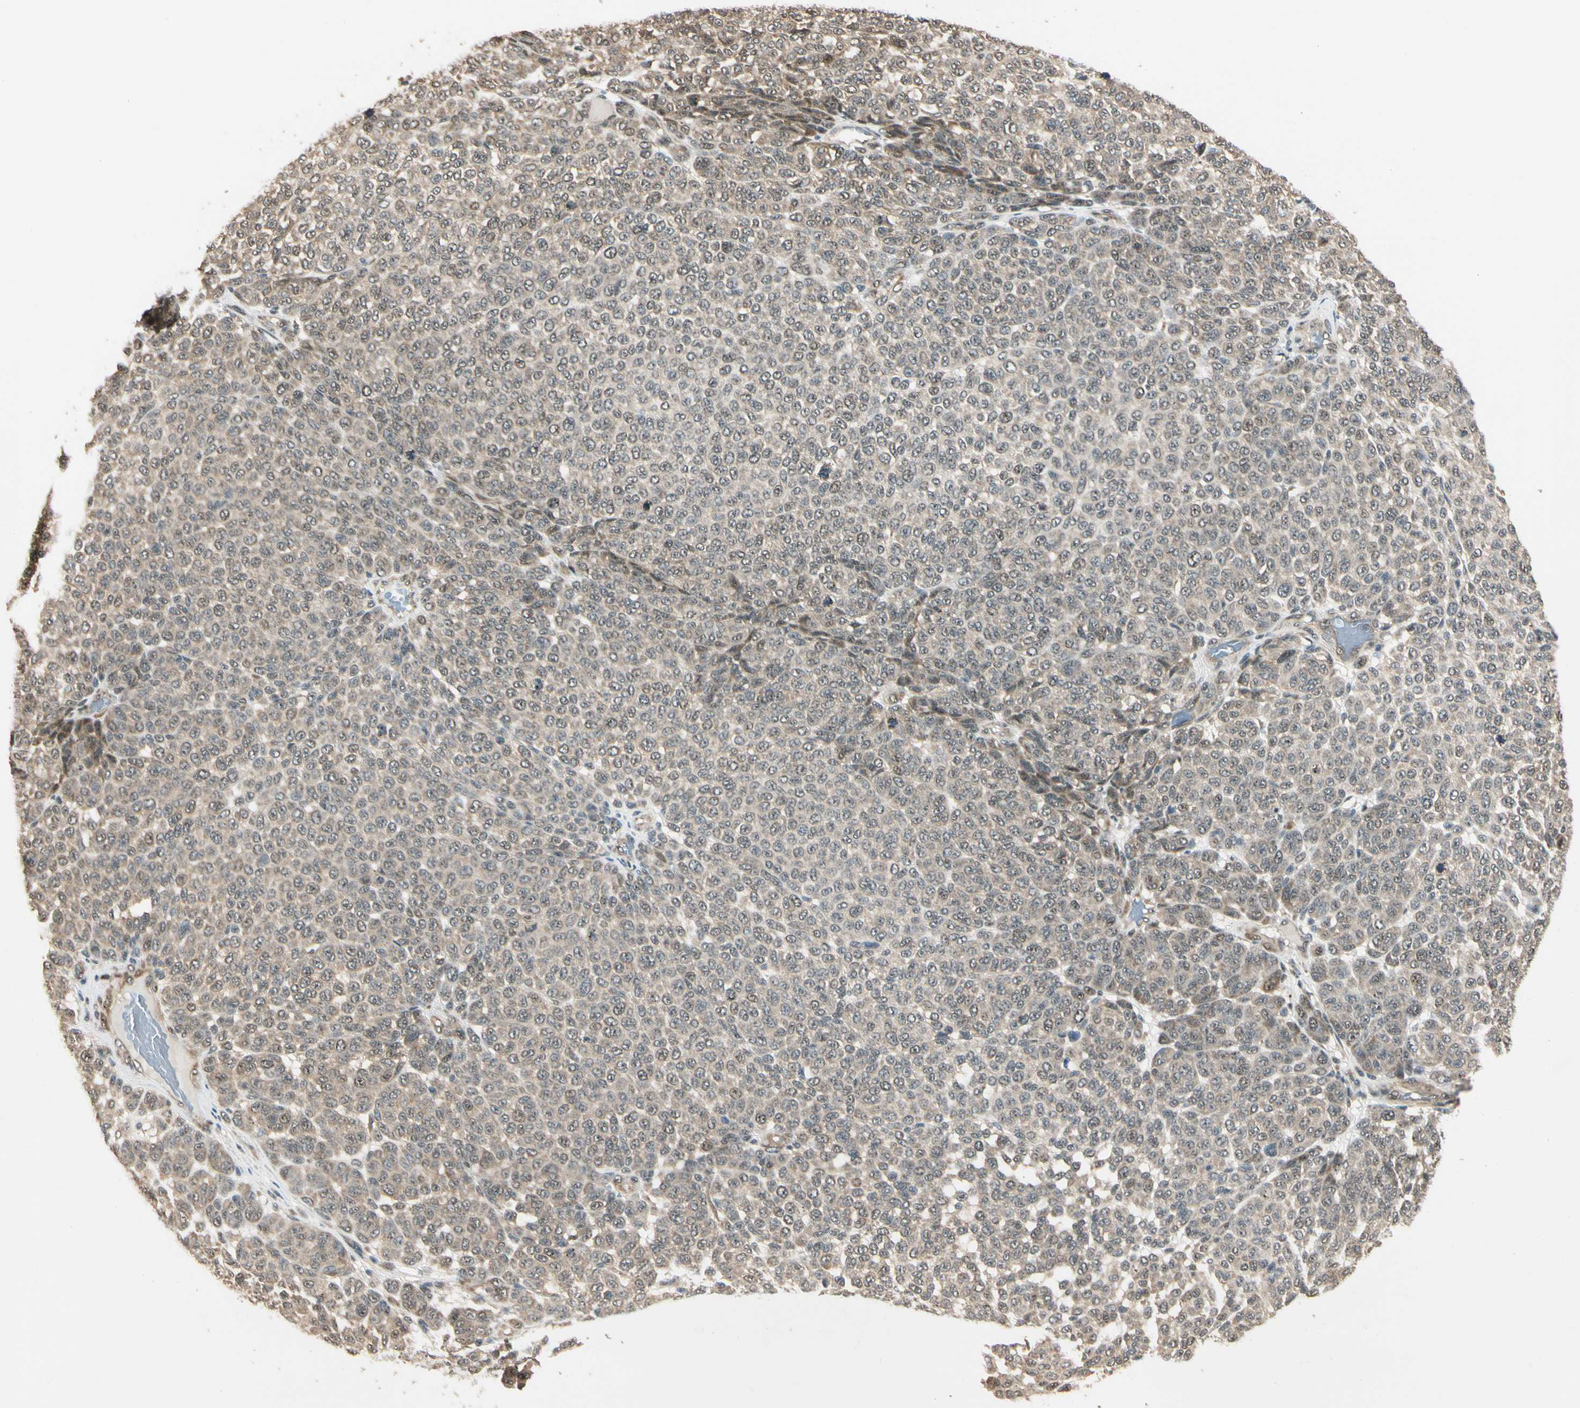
{"staining": {"intensity": "weak", "quantity": ">75%", "location": "cytoplasmic/membranous"}, "tissue": "melanoma", "cell_type": "Tumor cells", "image_type": "cancer", "snomed": [{"axis": "morphology", "description": "Malignant melanoma, NOS"}, {"axis": "topography", "description": "Skin"}], "caption": "Immunohistochemistry (DAB (3,3'-diaminobenzidine)) staining of human melanoma shows weak cytoplasmic/membranous protein staining in approximately >75% of tumor cells.", "gene": "MCPH1", "patient": {"sex": "male", "age": 59}}